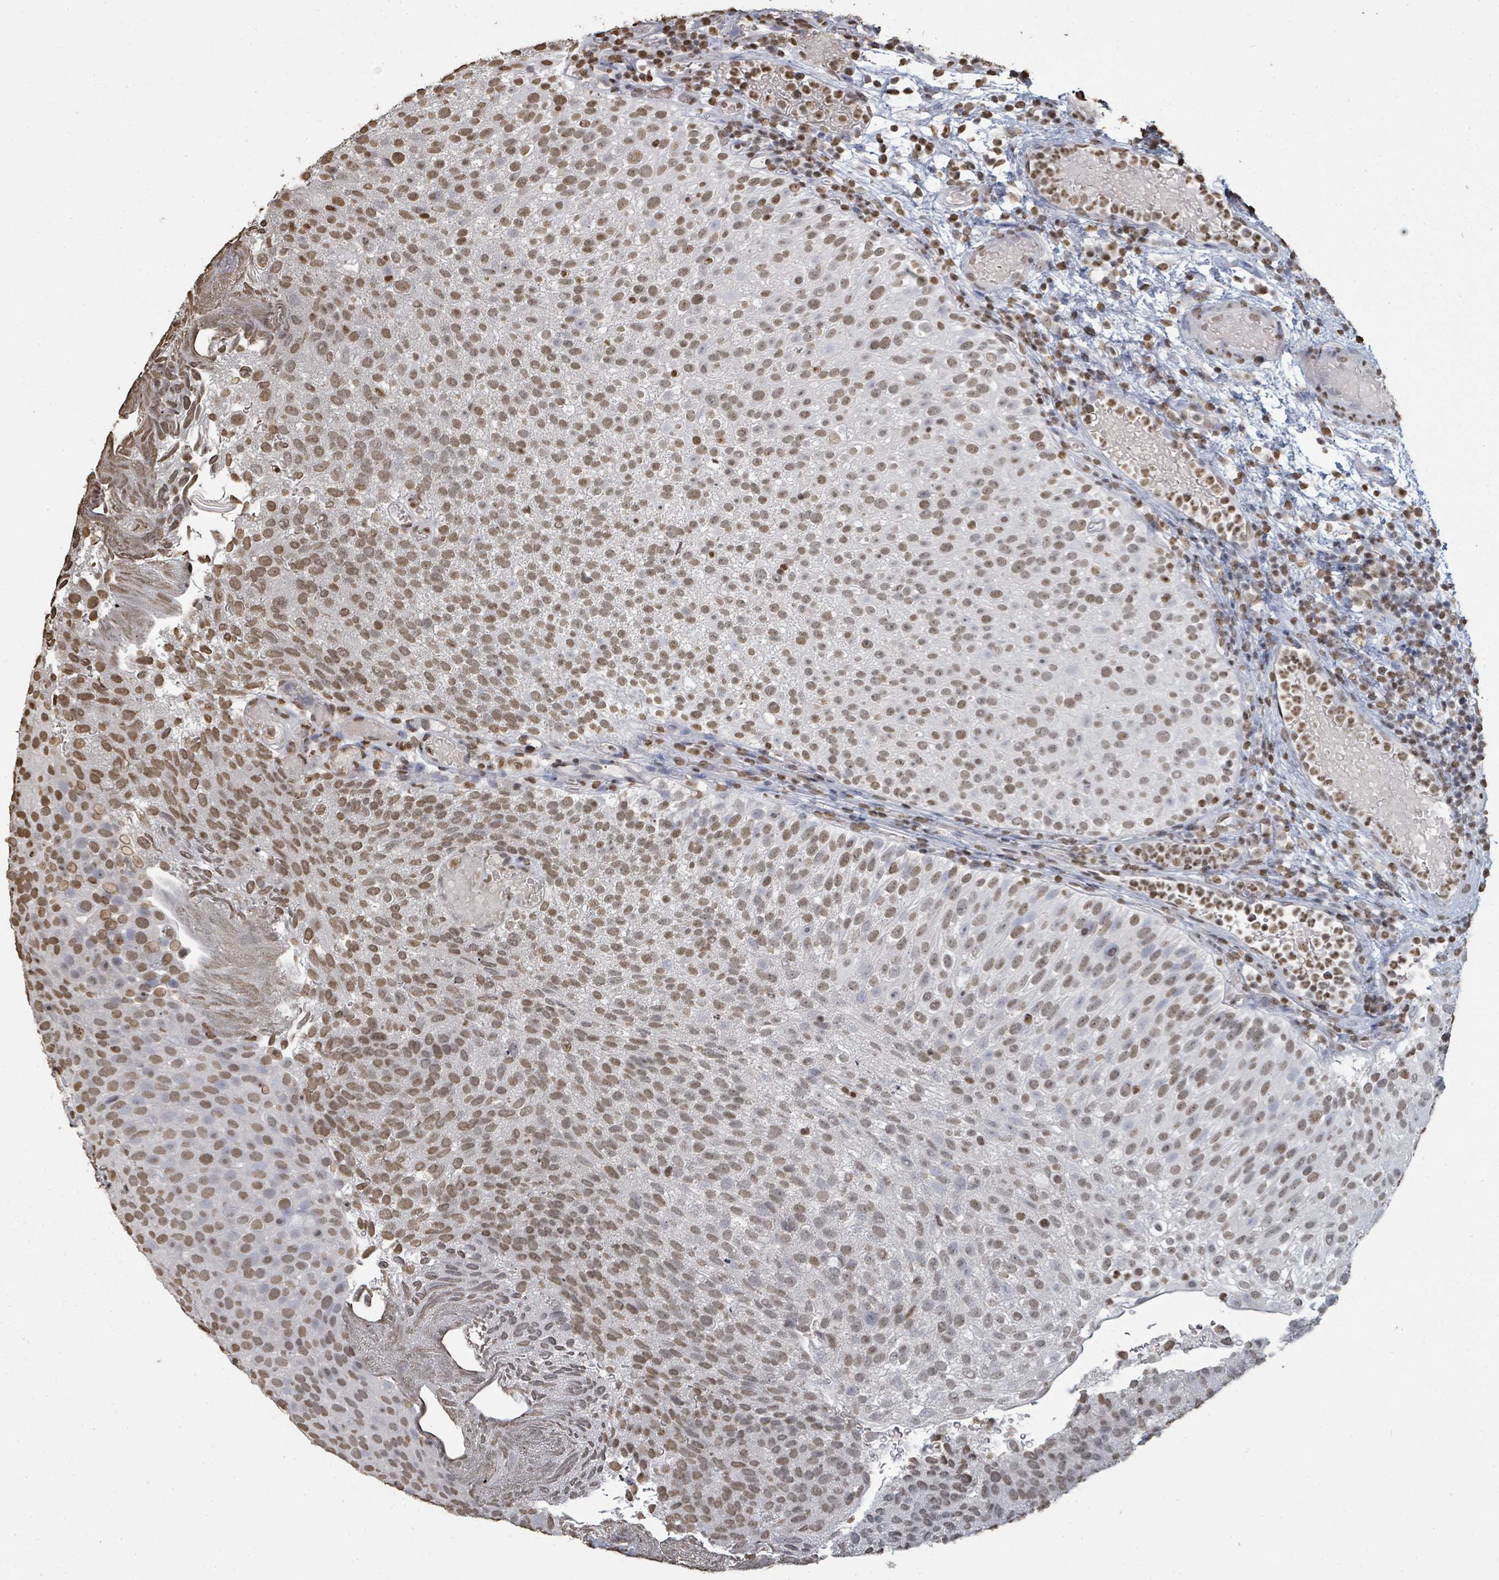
{"staining": {"intensity": "moderate", "quantity": ">75%", "location": "nuclear"}, "tissue": "urothelial cancer", "cell_type": "Tumor cells", "image_type": "cancer", "snomed": [{"axis": "morphology", "description": "Urothelial carcinoma, Low grade"}, {"axis": "topography", "description": "Urinary bladder"}], "caption": "Immunohistochemical staining of urothelial cancer shows medium levels of moderate nuclear protein staining in about >75% of tumor cells.", "gene": "MRPS12", "patient": {"sex": "male", "age": 78}}